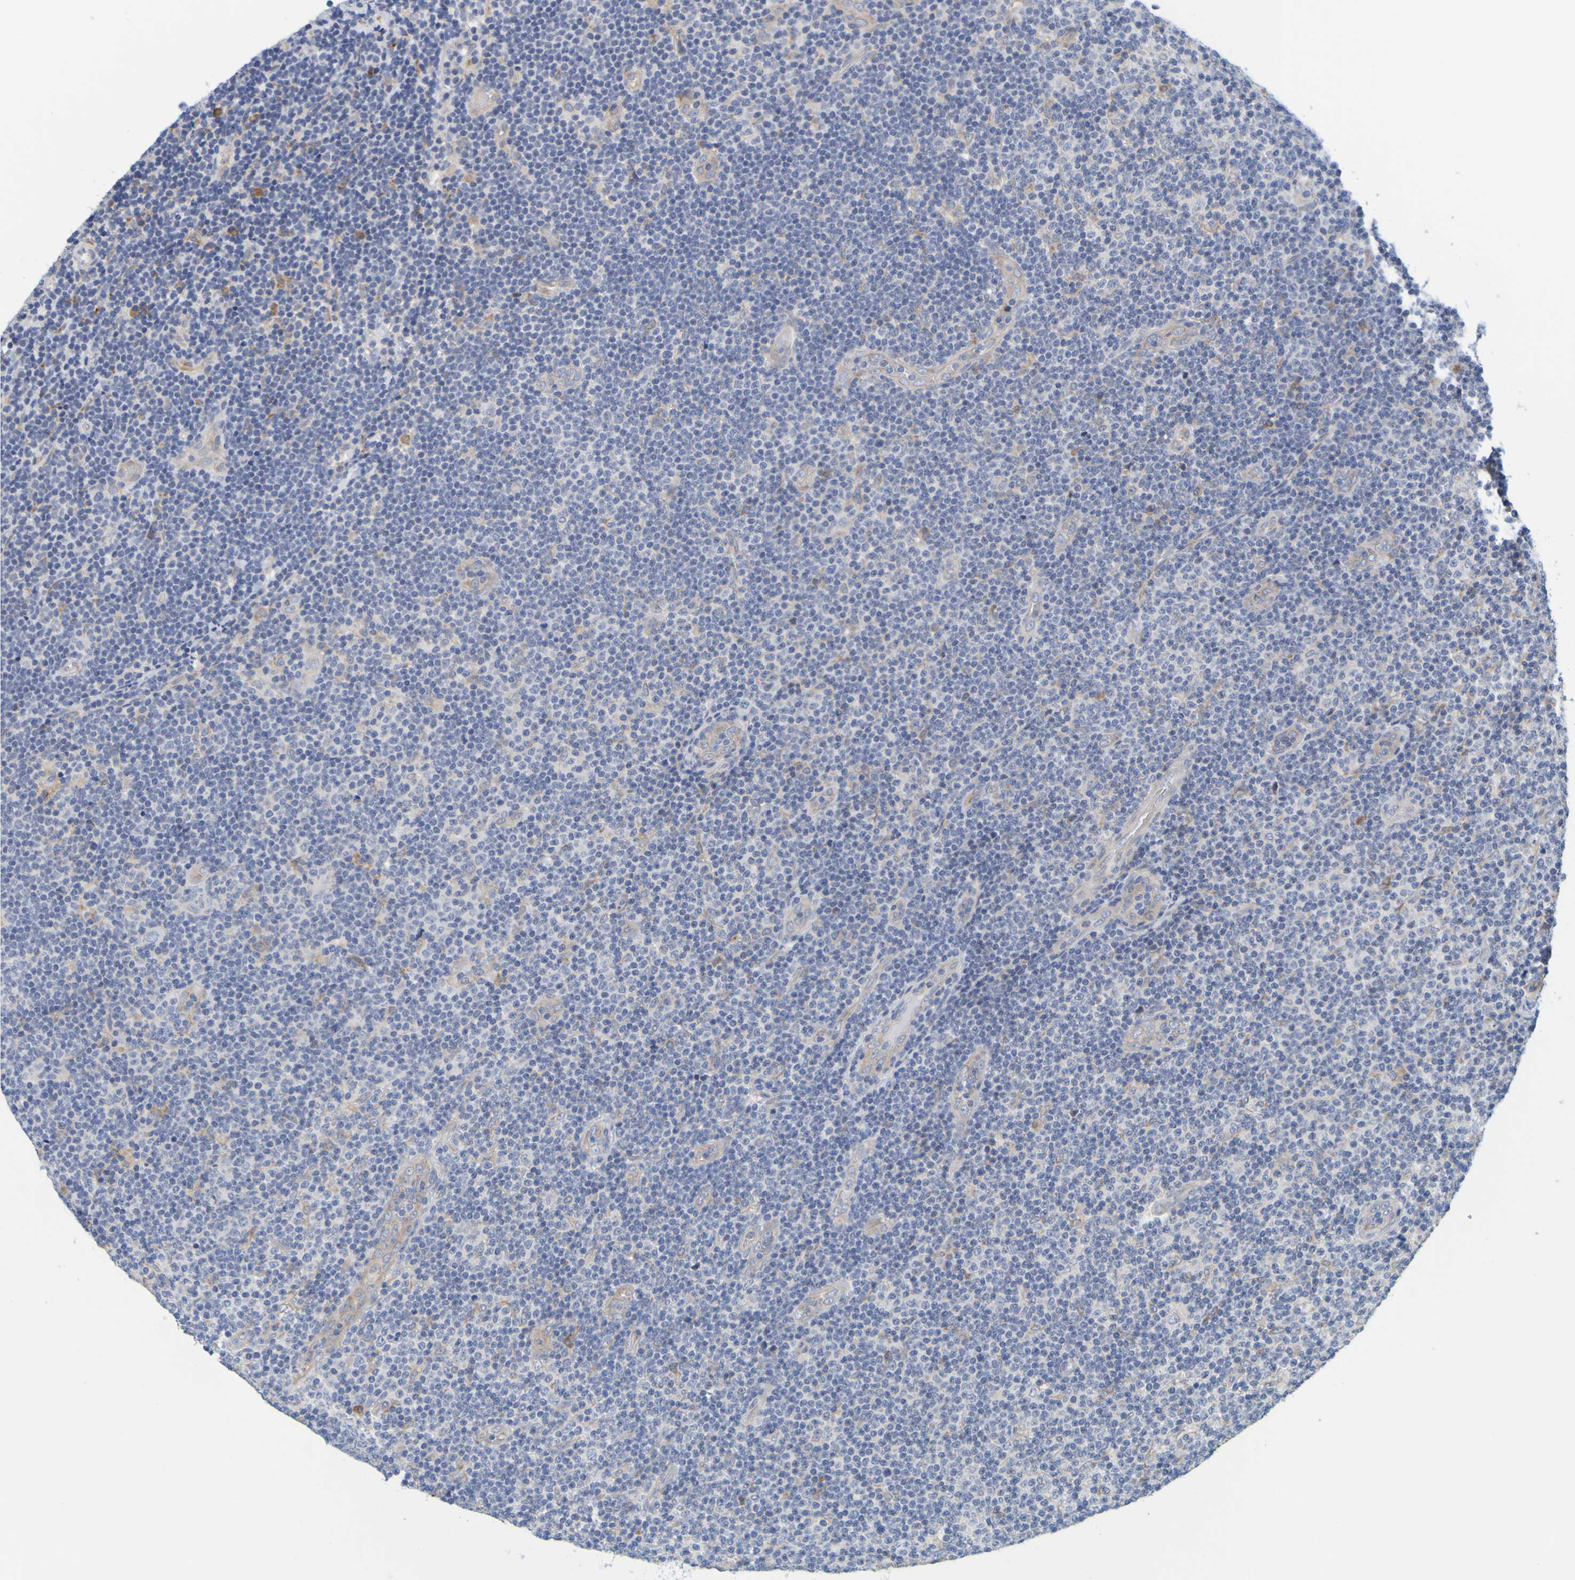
{"staining": {"intensity": "negative", "quantity": "none", "location": "none"}, "tissue": "lymphoma", "cell_type": "Tumor cells", "image_type": "cancer", "snomed": [{"axis": "morphology", "description": "Malignant lymphoma, non-Hodgkin's type, Low grade"}, {"axis": "topography", "description": "Lymph node"}], "caption": "Malignant lymphoma, non-Hodgkin's type (low-grade) was stained to show a protein in brown. There is no significant positivity in tumor cells.", "gene": "SIL1", "patient": {"sex": "male", "age": 83}}